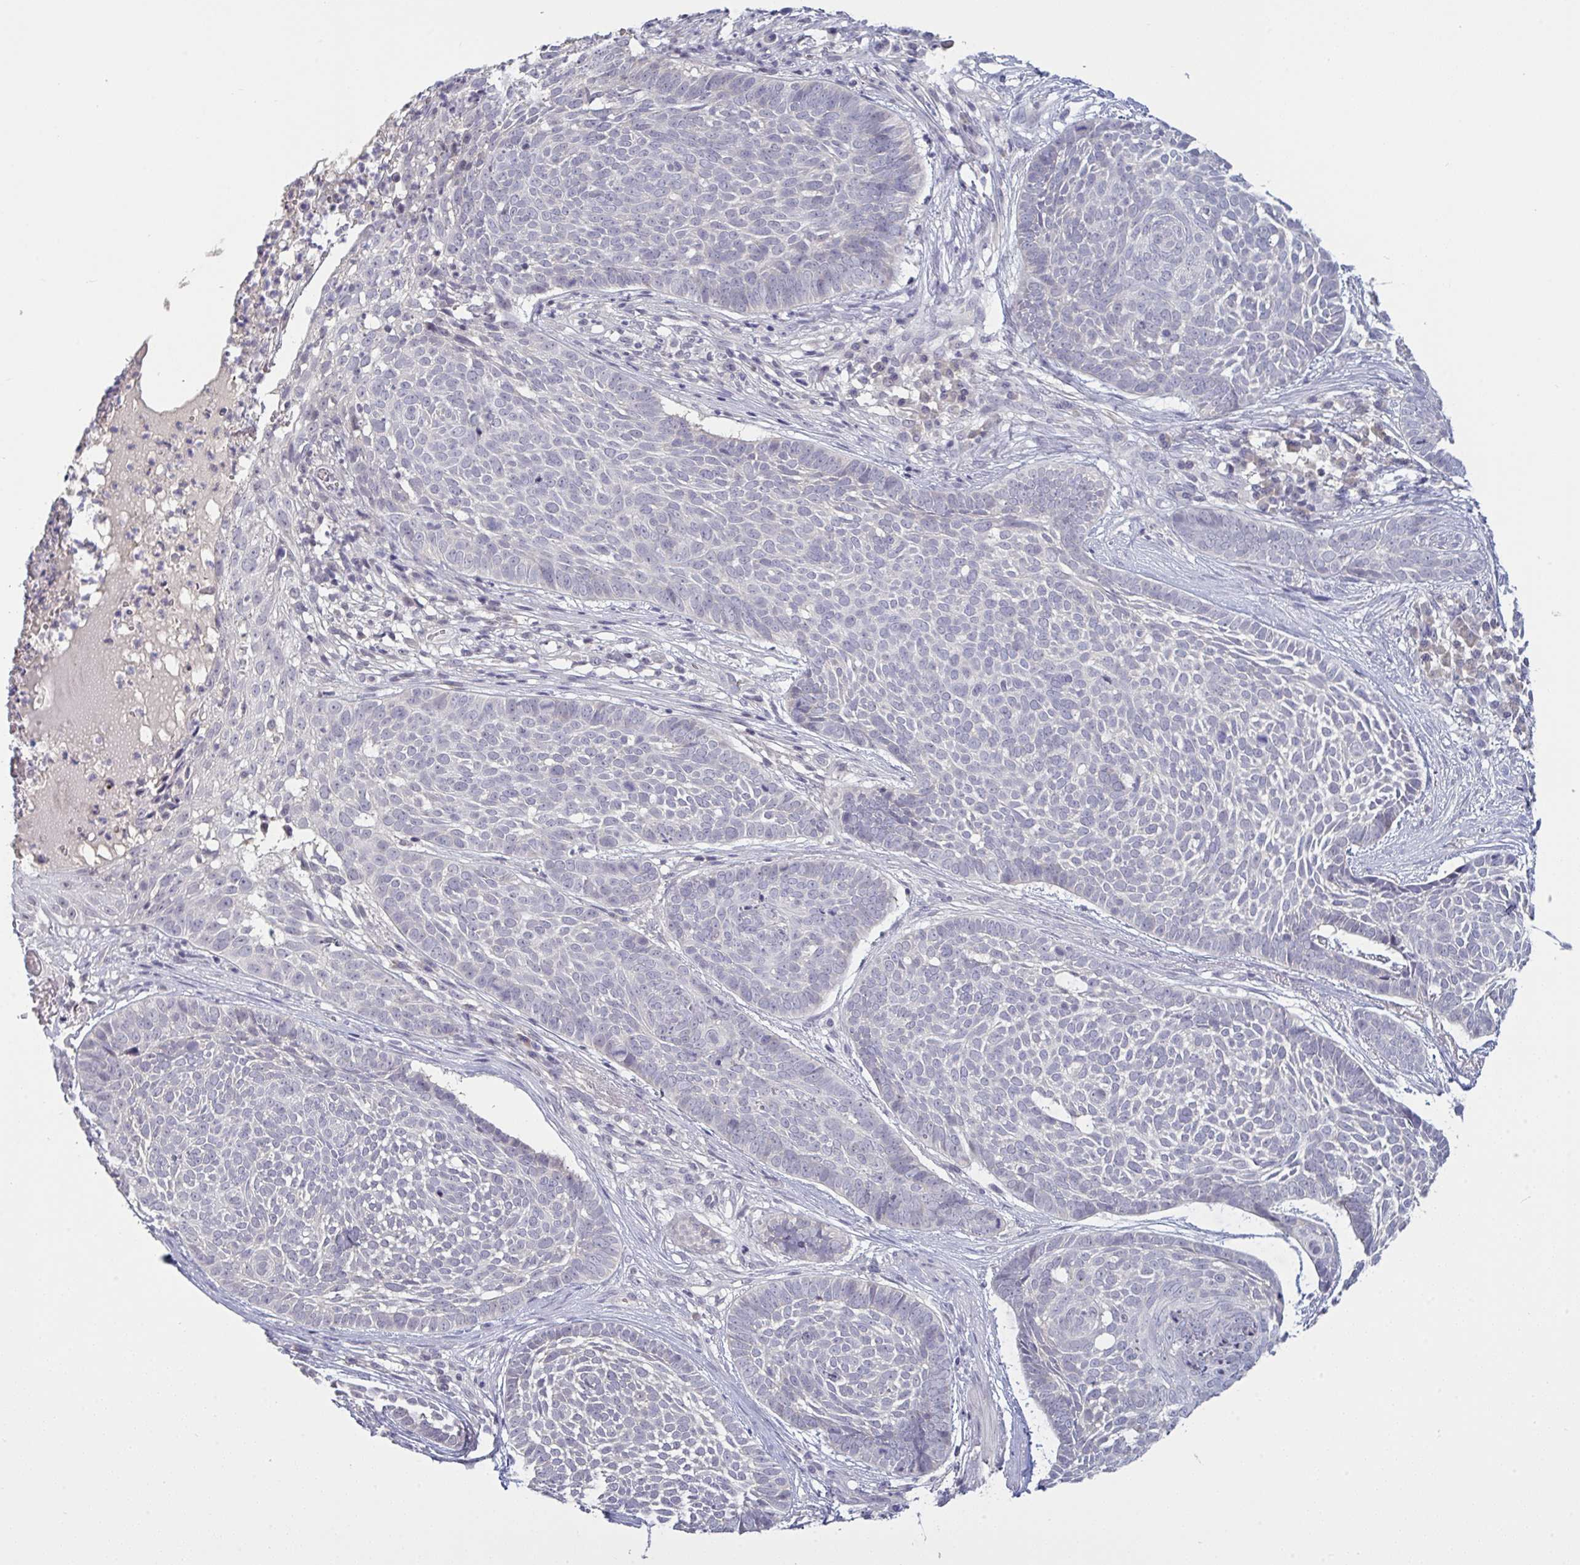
{"staining": {"intensity": "negative", "quantity": "none", "location": "none"}, "tissue": "skin cancer", "cell_type": "Tumor cells", "image_type": "cancer", "snomed": [{"axis": "morphology", "description": "Basal cell carcinoma"}, {"axis": "topography", "description": "Skin"}], "caption": "IHC image of neoplastic tissue: skin basal cell carcinoma stained with DAB (3,3'-diaminobenzidine) shows no significant protein positivity in tumor cells. (DAB immunohistochemistry, high magnification).", "gene": "ZNF784", "patient": {"sex": "female", "age": 89}}